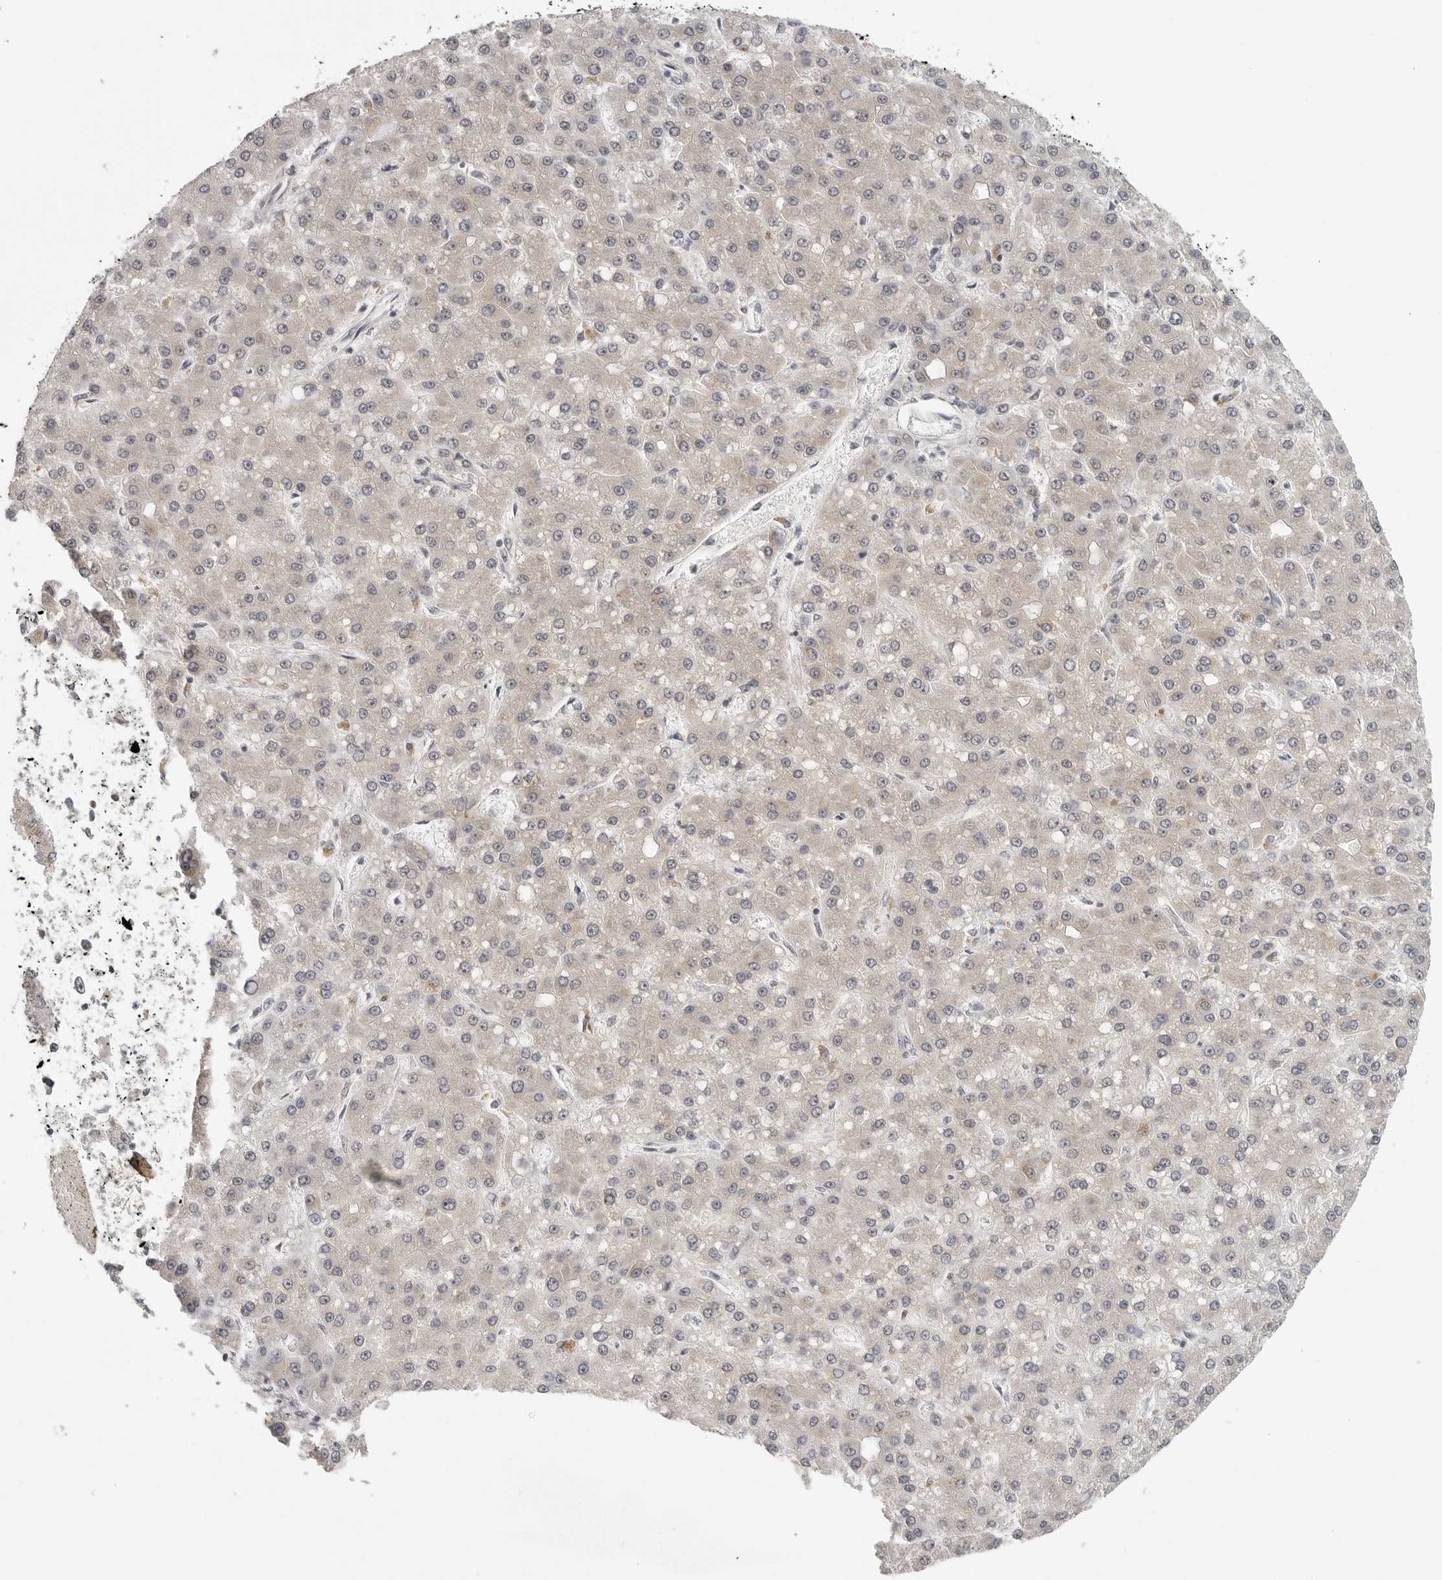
{"staining": {"intensity": "negative", "quantity": "none", "location": "none"}, "tissue": "liver cancer", "cell_type": "Tumor cells", "image_type": "cancer", "snomed": [{"axis": "morphology", "description": "Carcinoma, Hepatocellular, NOS"}, {"axis": "topography", "description": "Liver"}], "caption": "Immunohistochemistry micrograph of liver cancer (hepatocellular carcinoma) stained for a protein (brown), which shows no positivity in tumor cells.", "gene": "TUT4", "patient": {"sex": "male", "age": 67}}